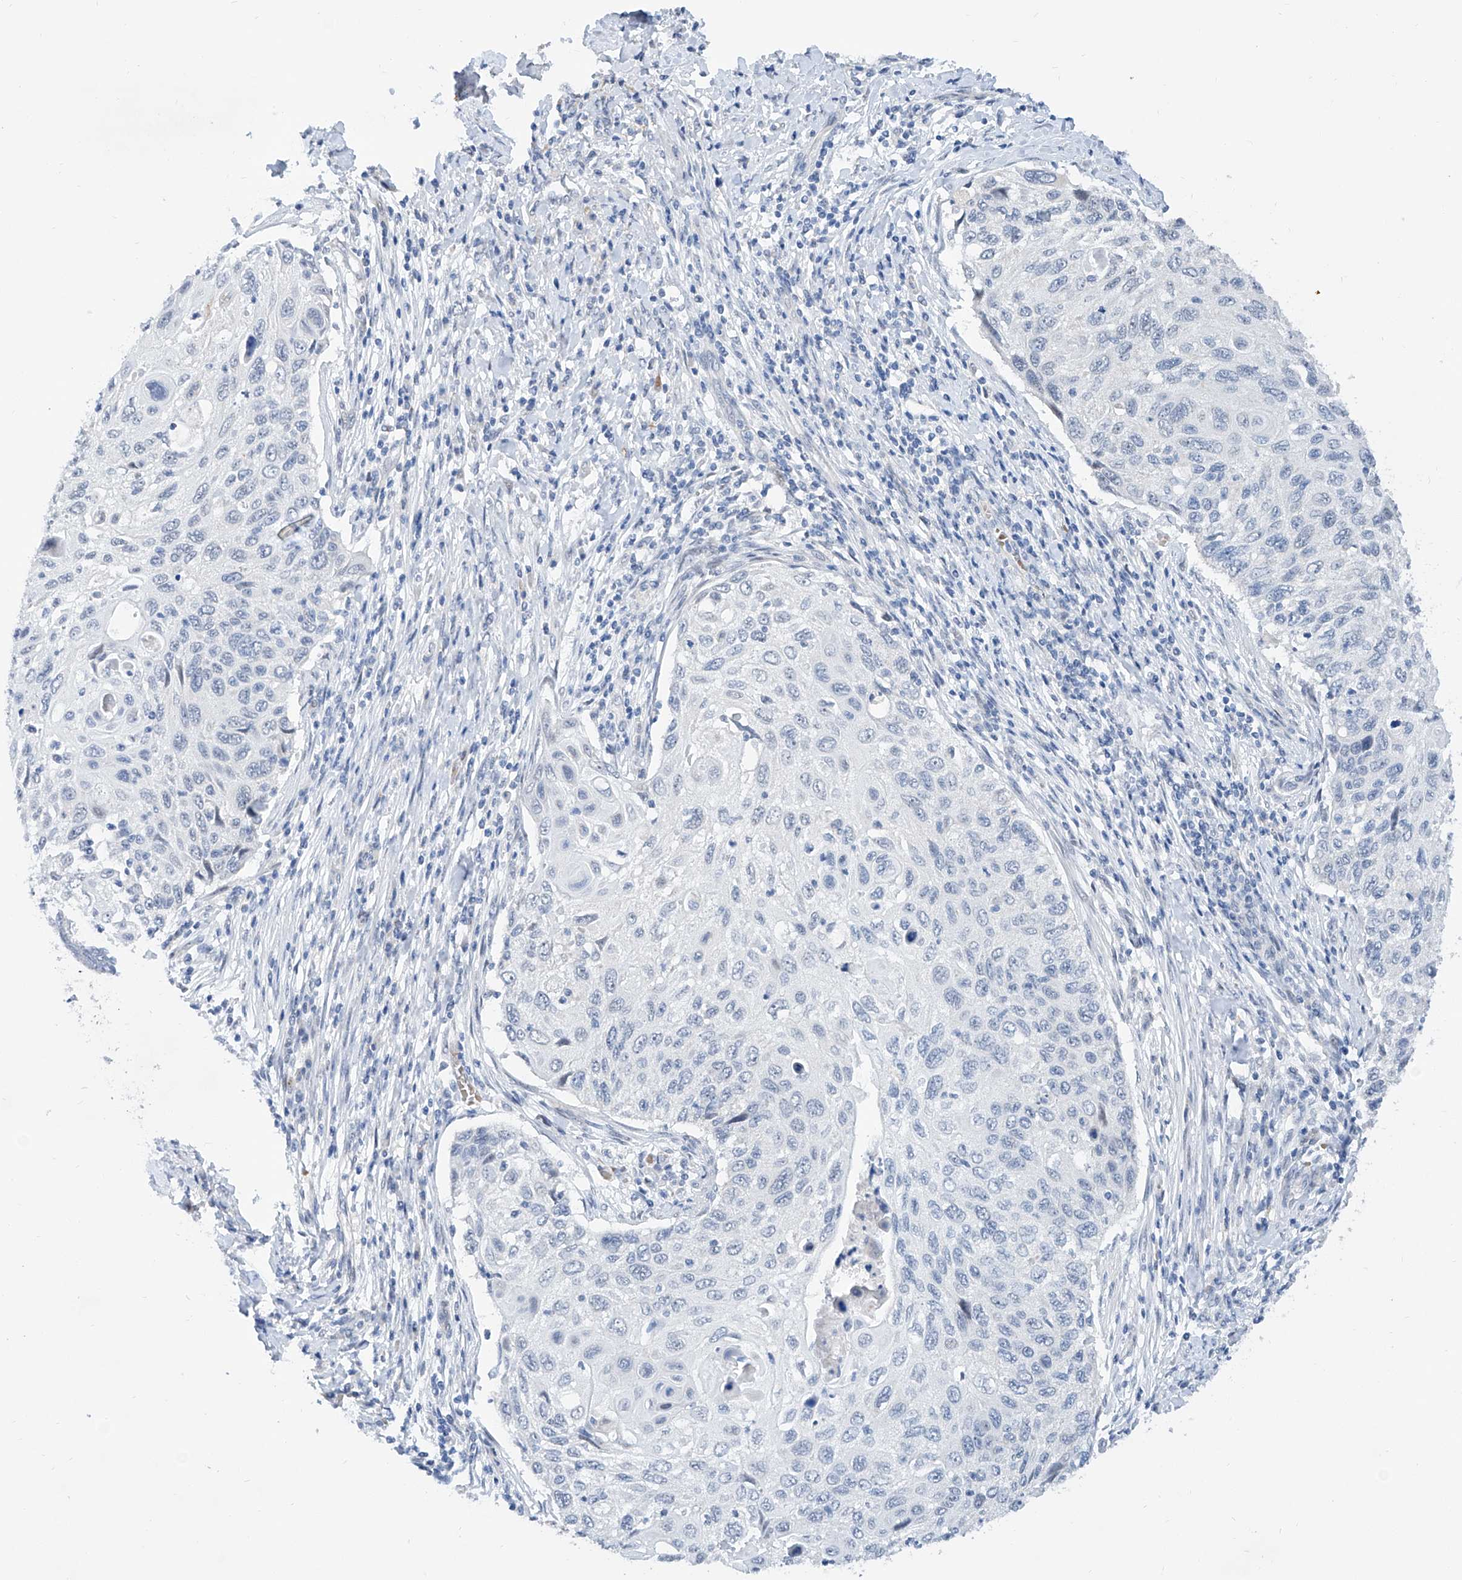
{"staining": {"intensity": "negative", "quantity": "none", "location": "none"}, "tissue": "cervical cancer", "cell_type": "Tumor cells", "image_type": "cancer", "snomed": [{"axis": "morphology", "description": "Squamous cell carcinoma, NOS"}, {"axis": "topography", "description": "Cervix"}], "caption": "Immunohistochemistry (IHC) of human cervical cancer (squamous cell carcinoma) shows no staining in tumor cells.", "gene": "BPTF", "patient": {"sex": "female", "age": 70}}